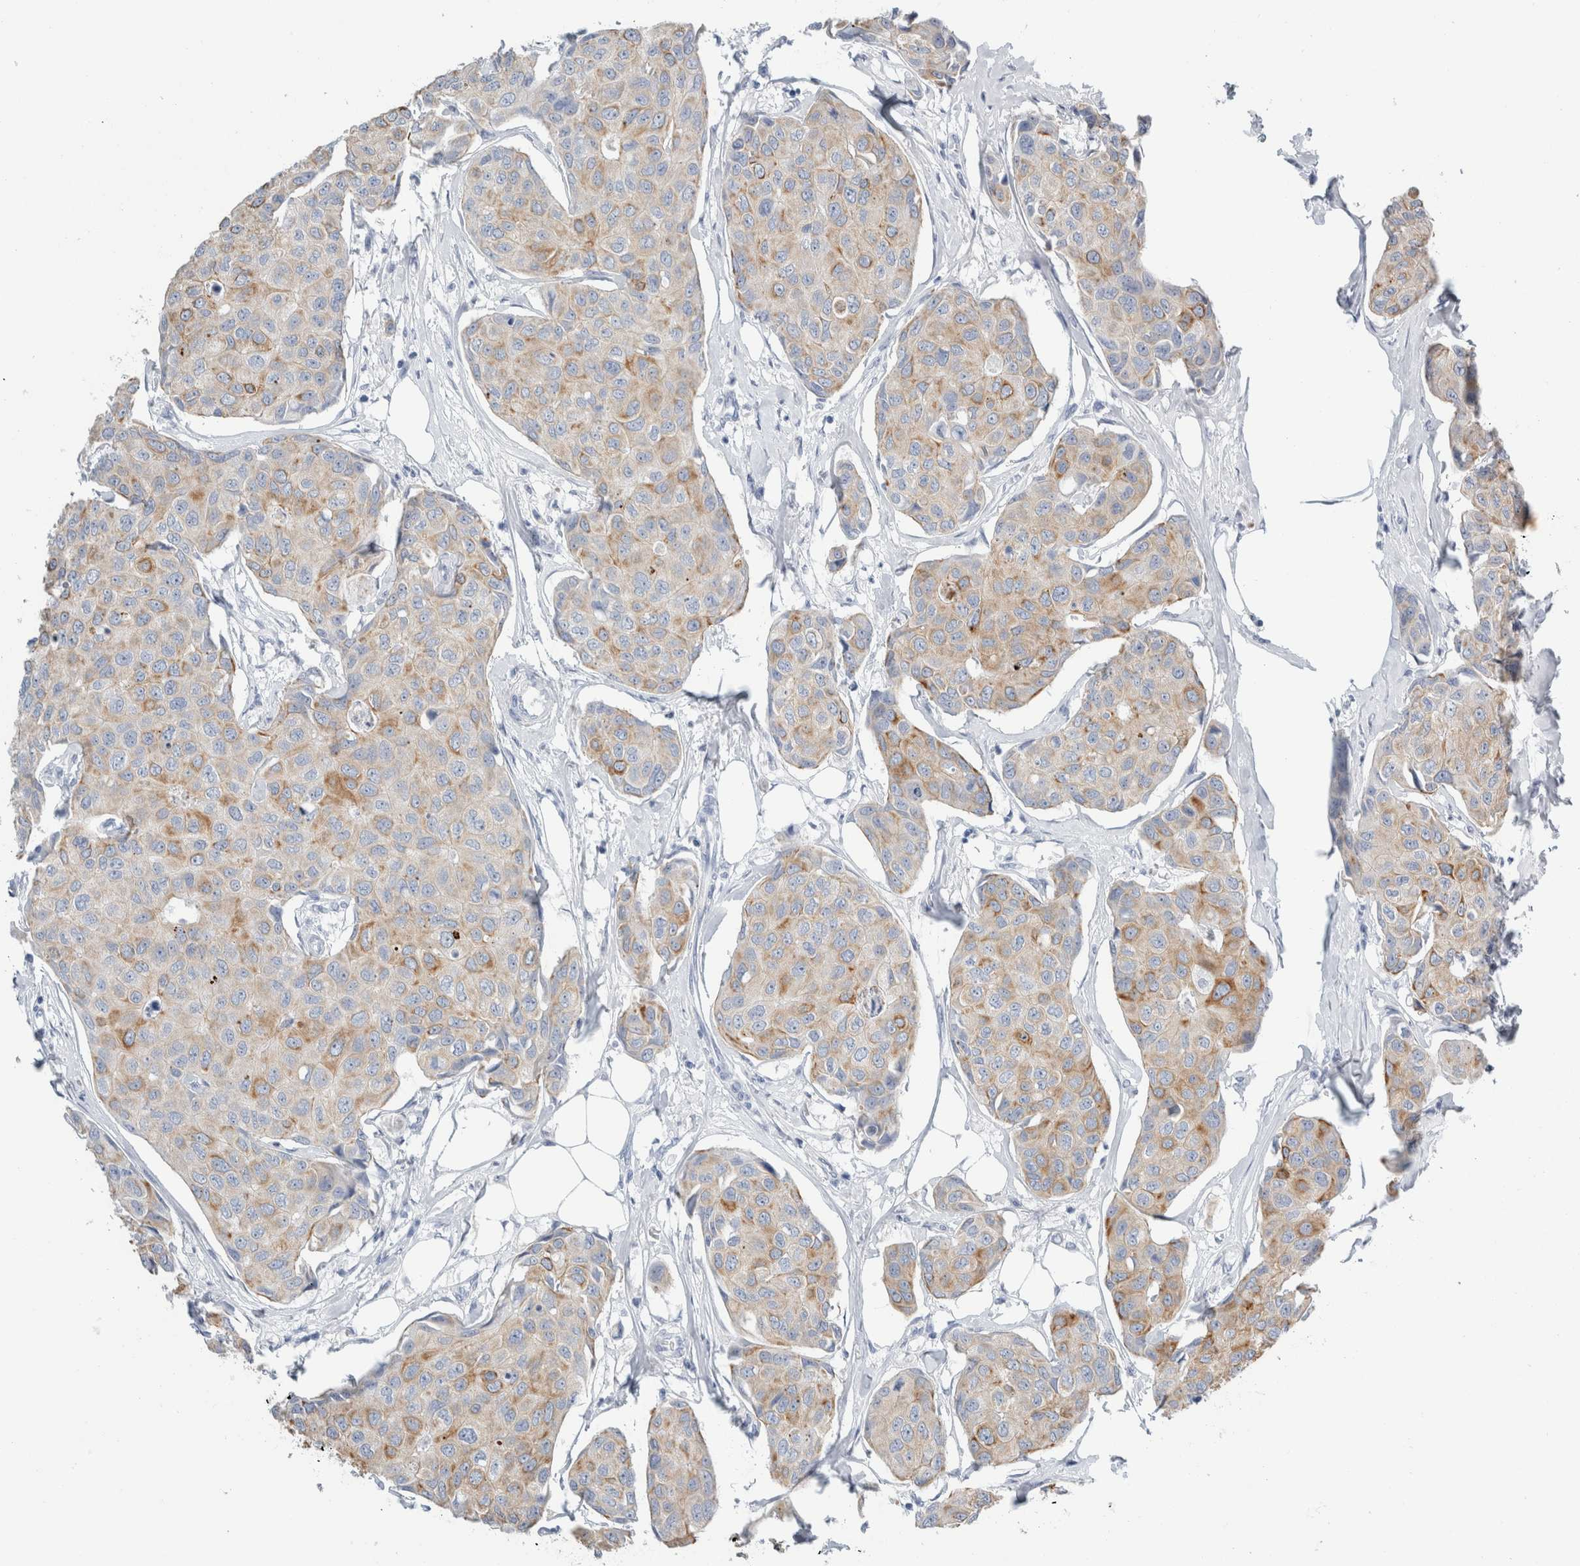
{"staining": {"intensity": "moderate", "quantity": "25%-75%", "location": "cytoplasmic/membranous"}, "tissue": "breast cancer", "cell_type": "Tumor cells", "image_type": "cancer", "snomed": [{"axis": "morphology", "description": "Duct carcinoma"}, {"axis": "topography", "description": "Breast"}], "caption": "Tumor cells show moderate cytoplasmic/membranous expression in about 25%-75% of cells in breast cancer (infiltrating ductal carcinoma).", "gene": "RPH3AL", "patient": {"sex": "female", "age": 80}}